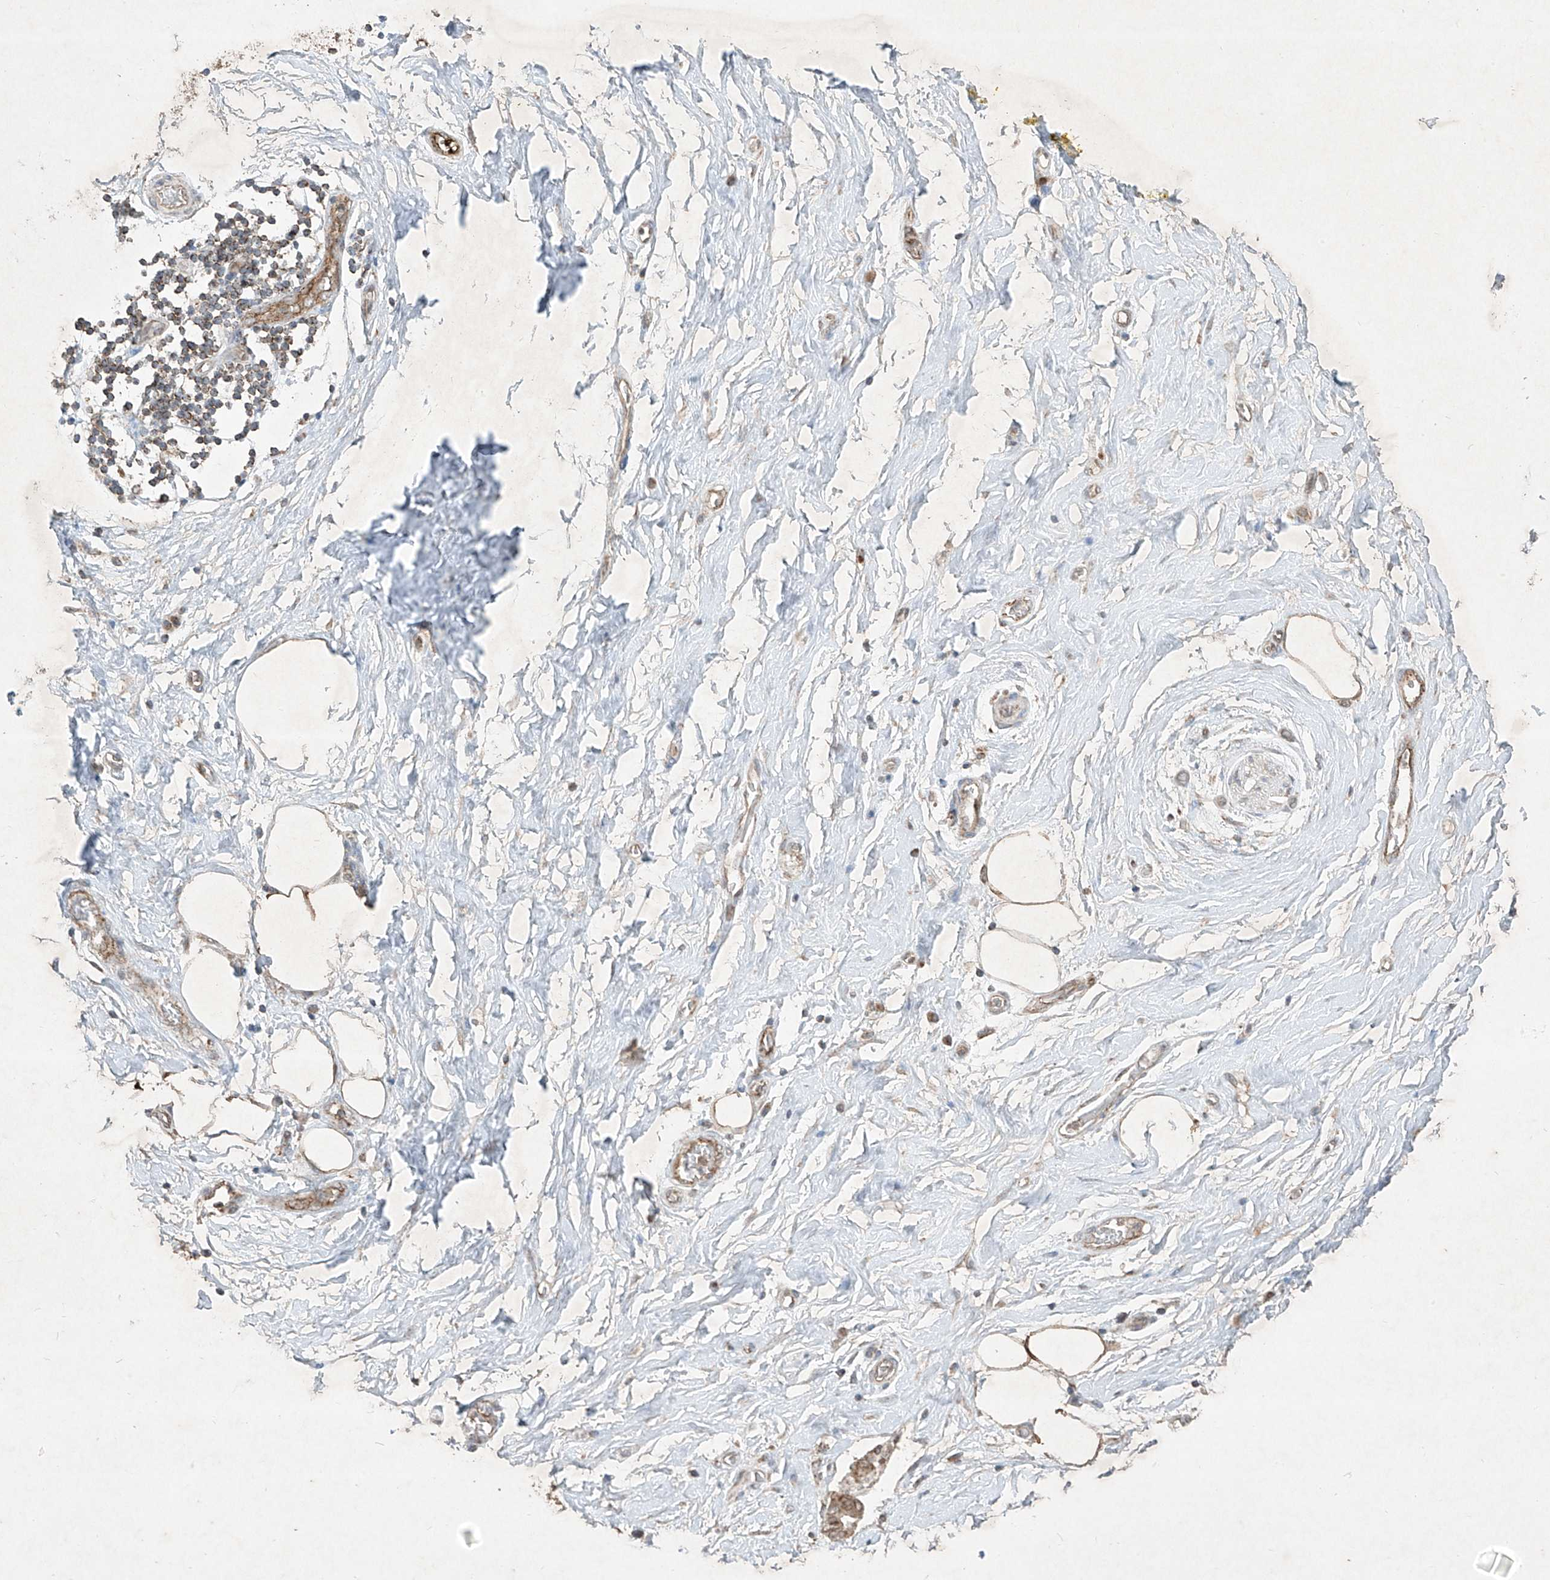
{"staining": {"intensity": "moderate", "quantity": ">75%", "location": "cytoplasmic/membranous"}, "tissue": "adipose tissue", "cell_type": "Adipocytes", "image_type": "normal", "snomed": [{"axis": "morphology", "description": "Normal tissue, NOS"}, {"axis": "morphology", "description": "Adenocarcinoma, NOS"}, {"axis": "topography", "description": "Pancreas"}, {"axis": "topography", "description": "Peripheral nerve tissue"}], "caption": "A medium amount of moderate cytoplasmic/membranous staining is identified in approximately >75% of adipocytes in benign adipose tissue.", "gene": "UQCC1", "patient": {"sex": "male", "age": 59}}